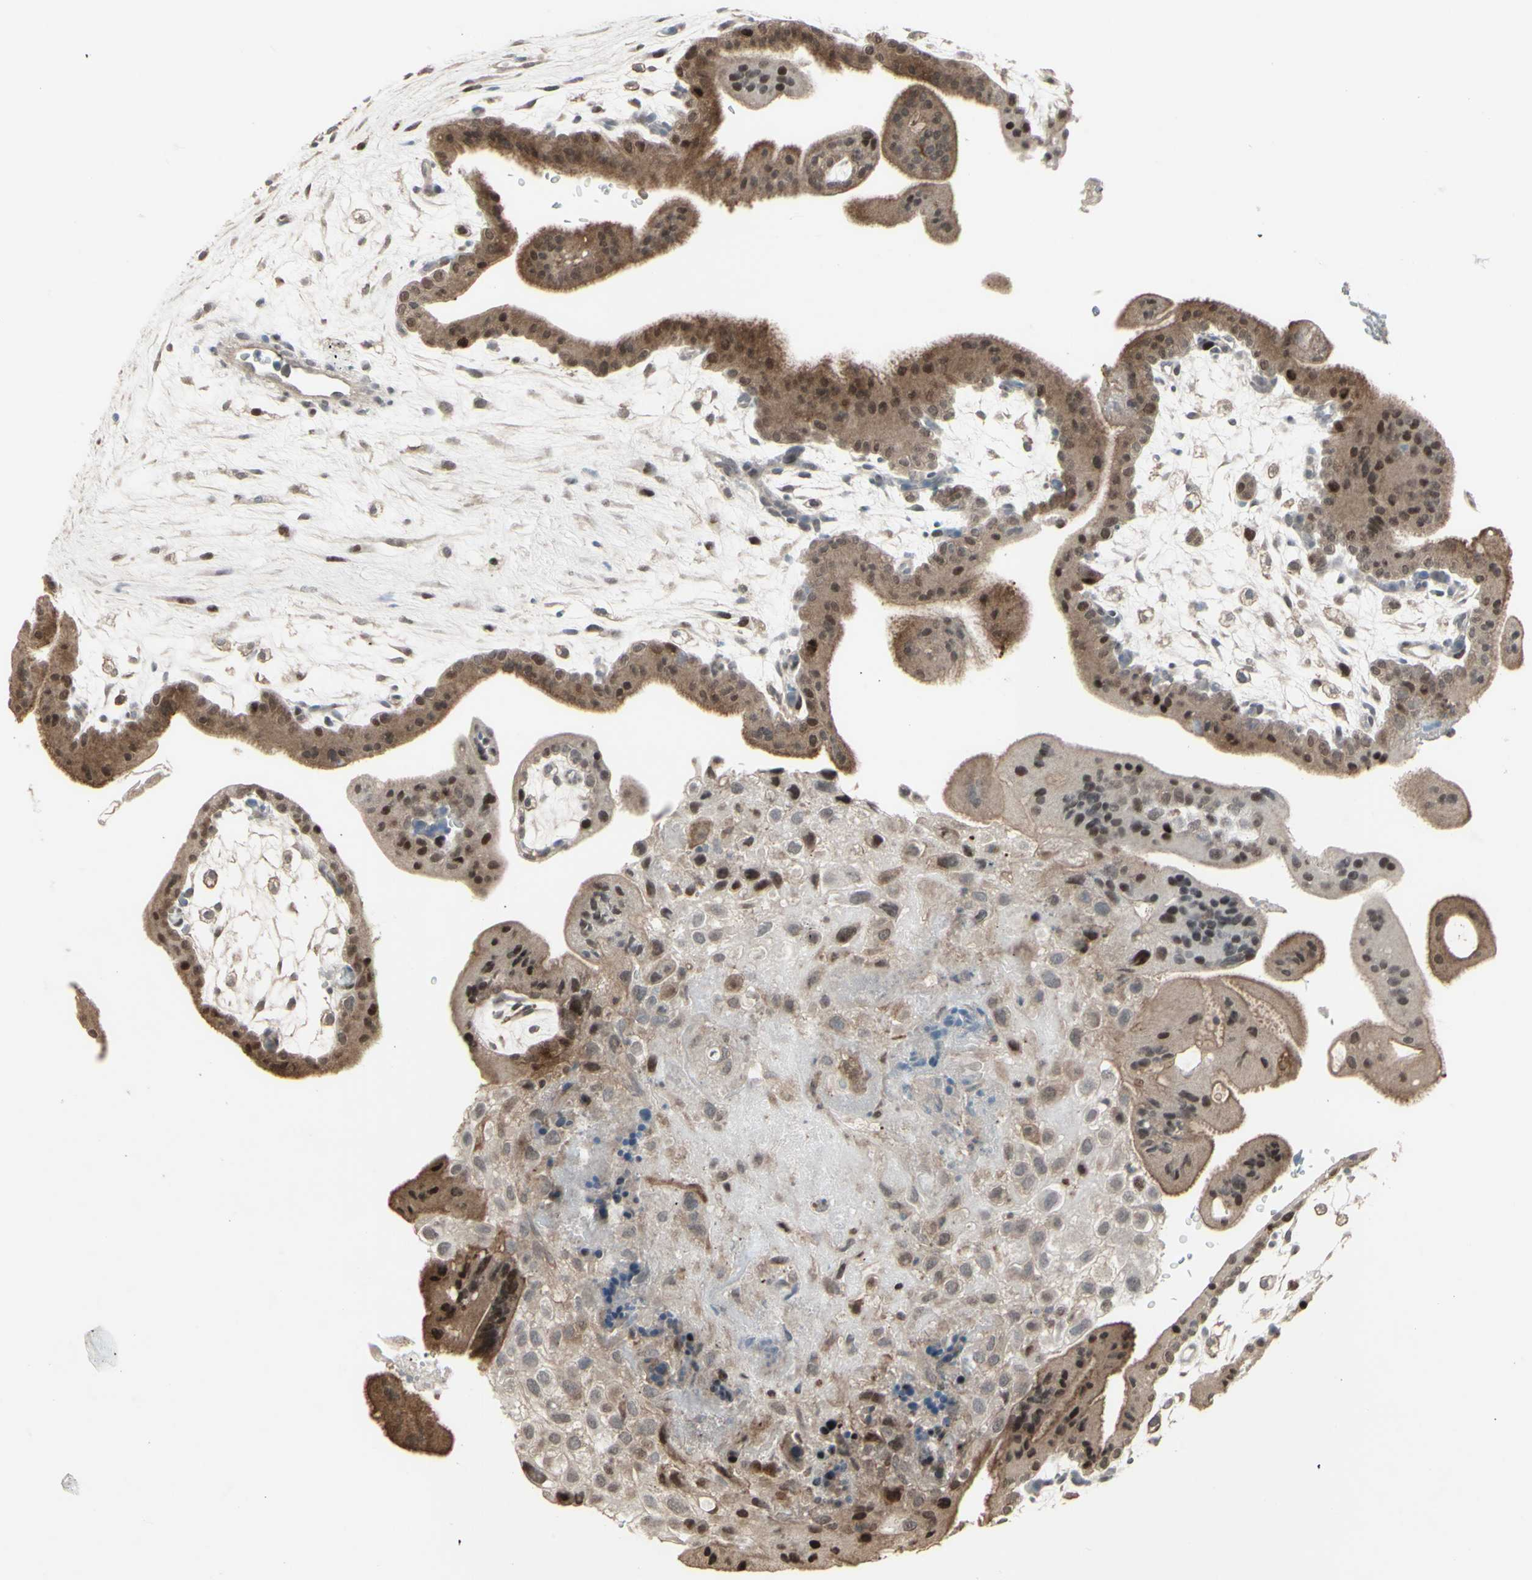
{"staining": {"intensity": "weak", "quantity": "25%-75%", "location": "cytoplasmic/membranous"}, "tissue": "placenta", "cell_type": "Decidual cells", "image_type": "normal", "snomed": [{"axis": "morphology", "description": "Normal tissue, NOS"}, {"axis": "topography", "description": "Placenta"}], "caption": "Placenta stained with immunohistochemistry demonstrates weak cytoplasmic/membranous expression in about 25%-75% of decidual cells. The staining was performed using DAB (3,3'-diaminobenzidine), with brown indicating positive protein expression. Nuclei are stained blue with hematoxylin.", "gene": "CD33", "patient": {"sex": "female", "age": 35}}